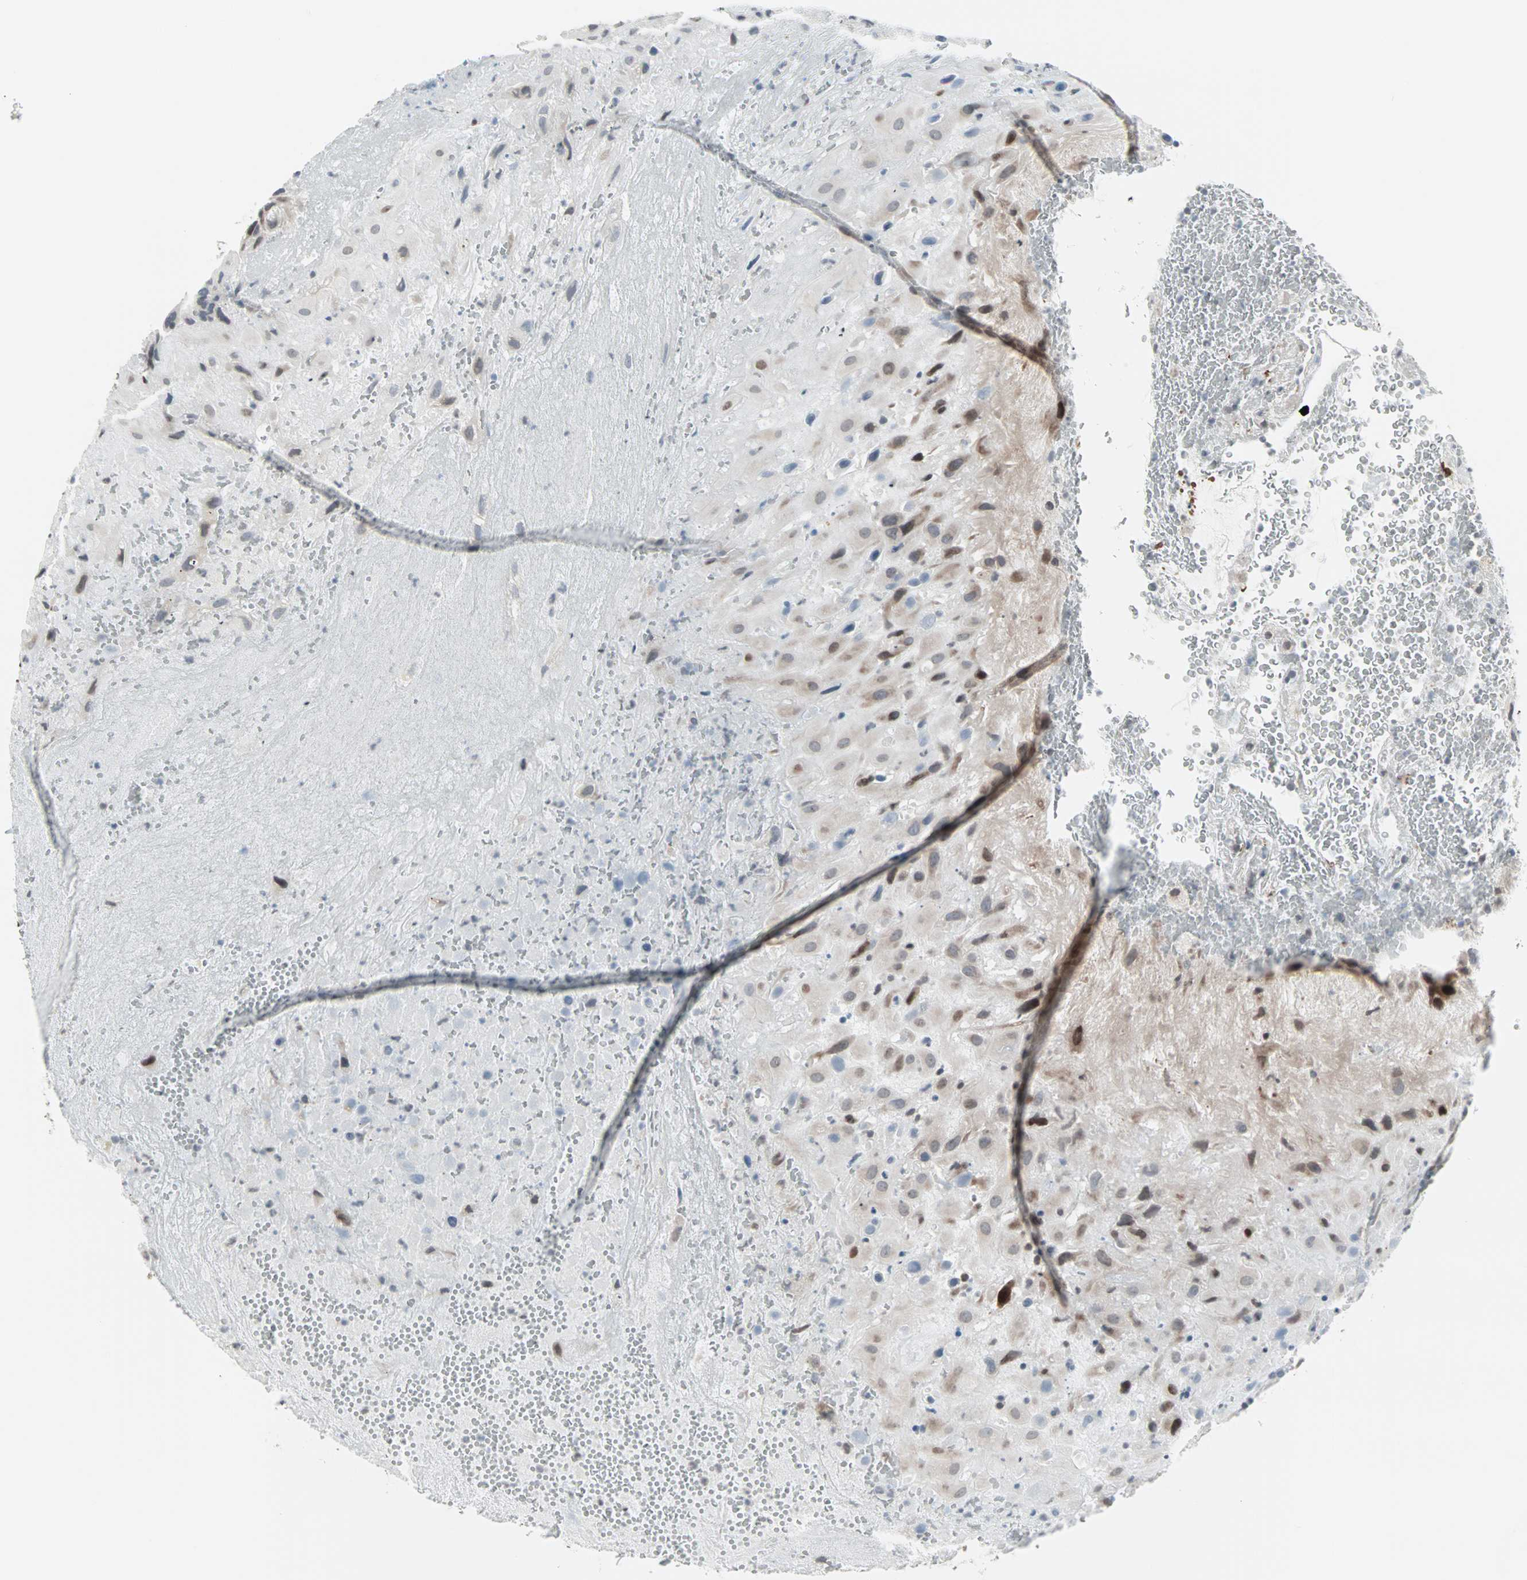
{"staining": {"intensity": "moderate", "quantity": "<25%", "location": "cytoplasmic/membranous,nuclear"}, "tissue": "placenta", "cell_type": "Decidual cells", "image_type": "normal", "snomed": [{"axis": "morphology", "description": "Normal tissue, NOS"}, {"axis": "topography", "description": "Placenta"}], "caption": "Brown immunohistochemical staining in normal human placenta demonstrates moderate cytoplasmic/membranous,nuclear positivity in about <25% of decidual cells.", "gene": "CBLC", "patient": {"sex": "female", "age": 19}}